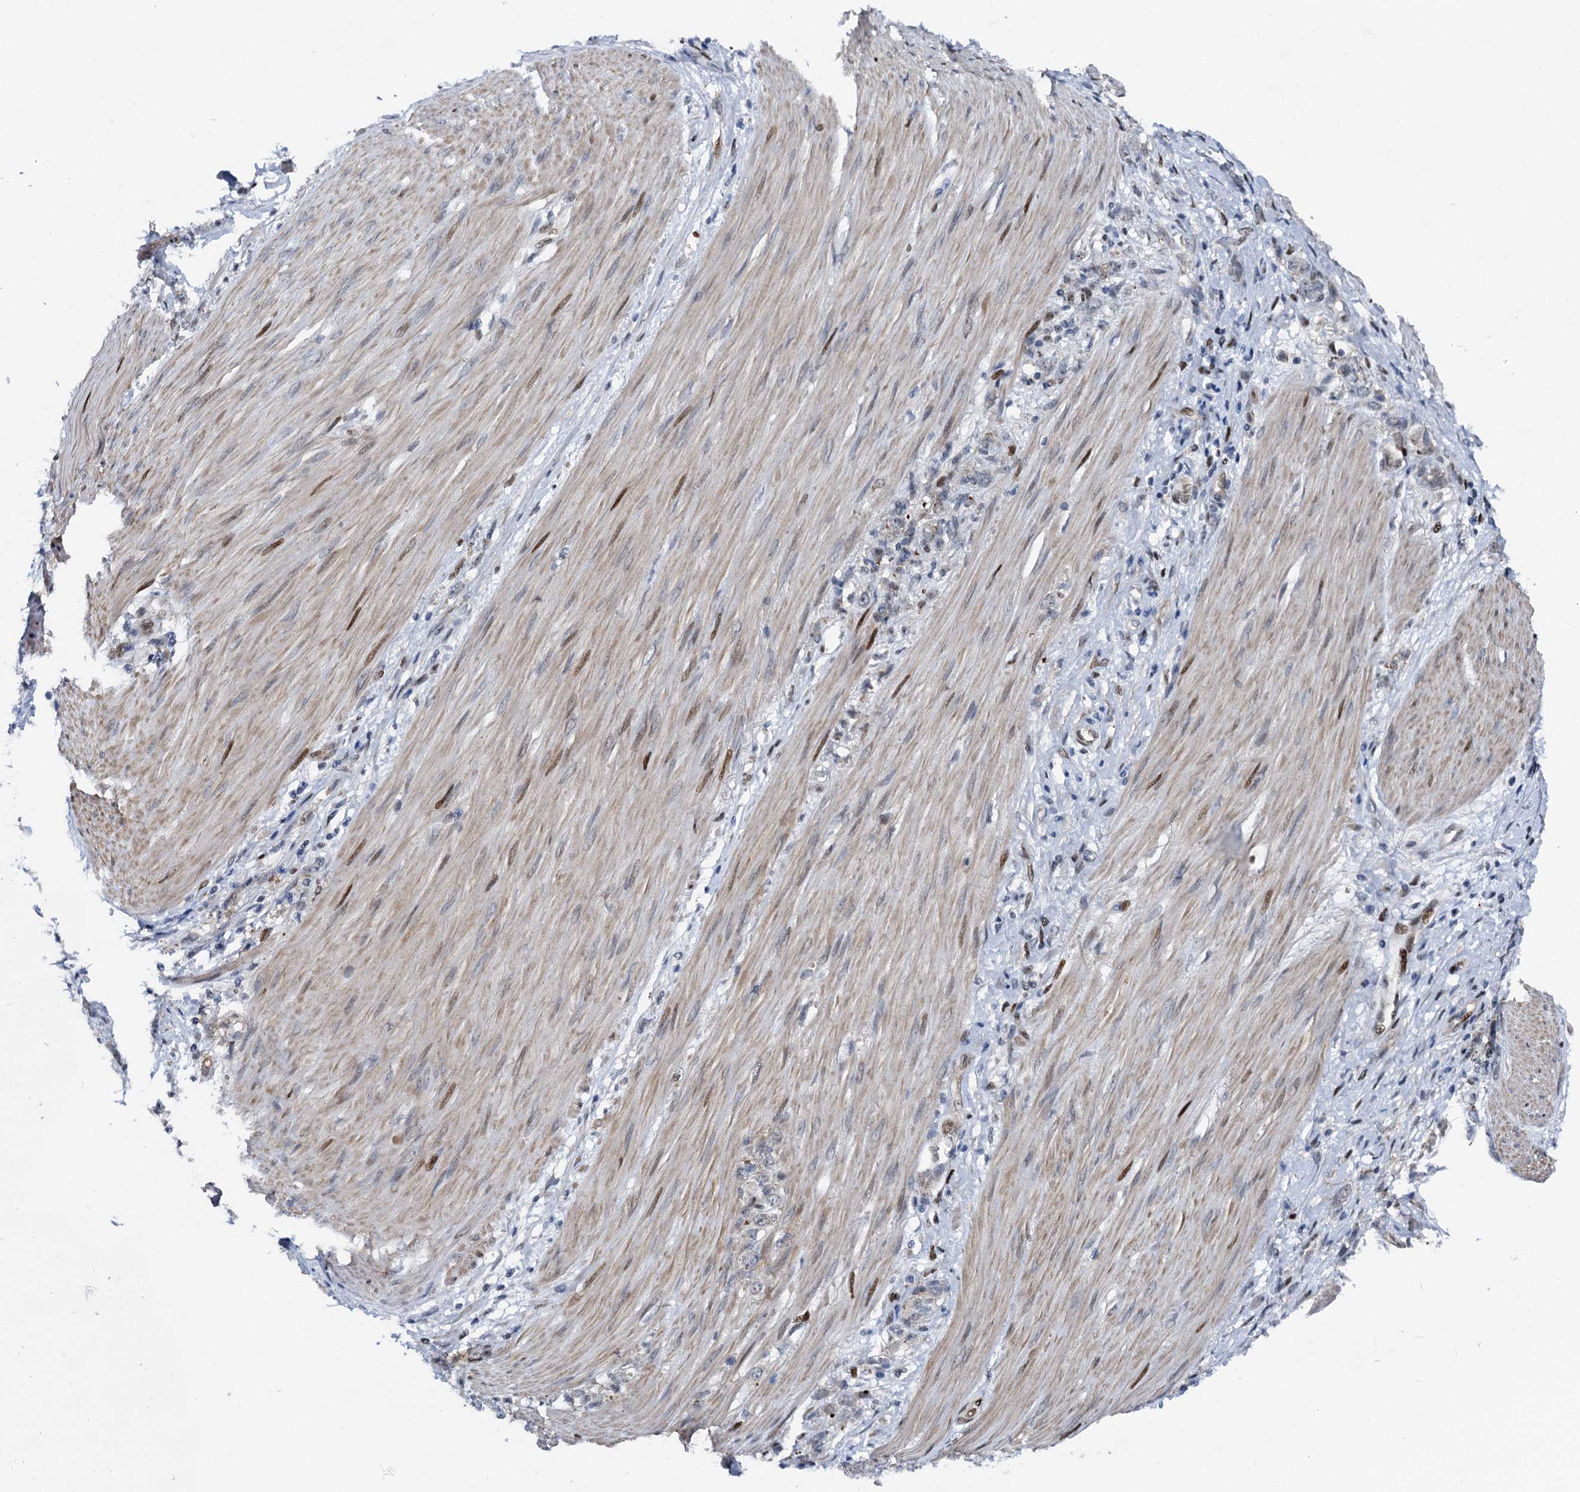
{"staining": {"intensity": "weak", "quantity": "<25%", "location": "cytoplasmic/membranous"}, "tissue": "stomach cancer", "cell_type": "Tumor cells", "image_type": "cancer", "snomed": [{"axis": "morphology", "description": "Adenocarcinoma, NOS"}, {"axis": "topography", "description": "Stomach"}], "caption": "Tumor cells are negative for brown protein staining in adenocarcinoma (stomach).", "gene": "RUFY2", "patient": {"sex": "female", "age": 76}}